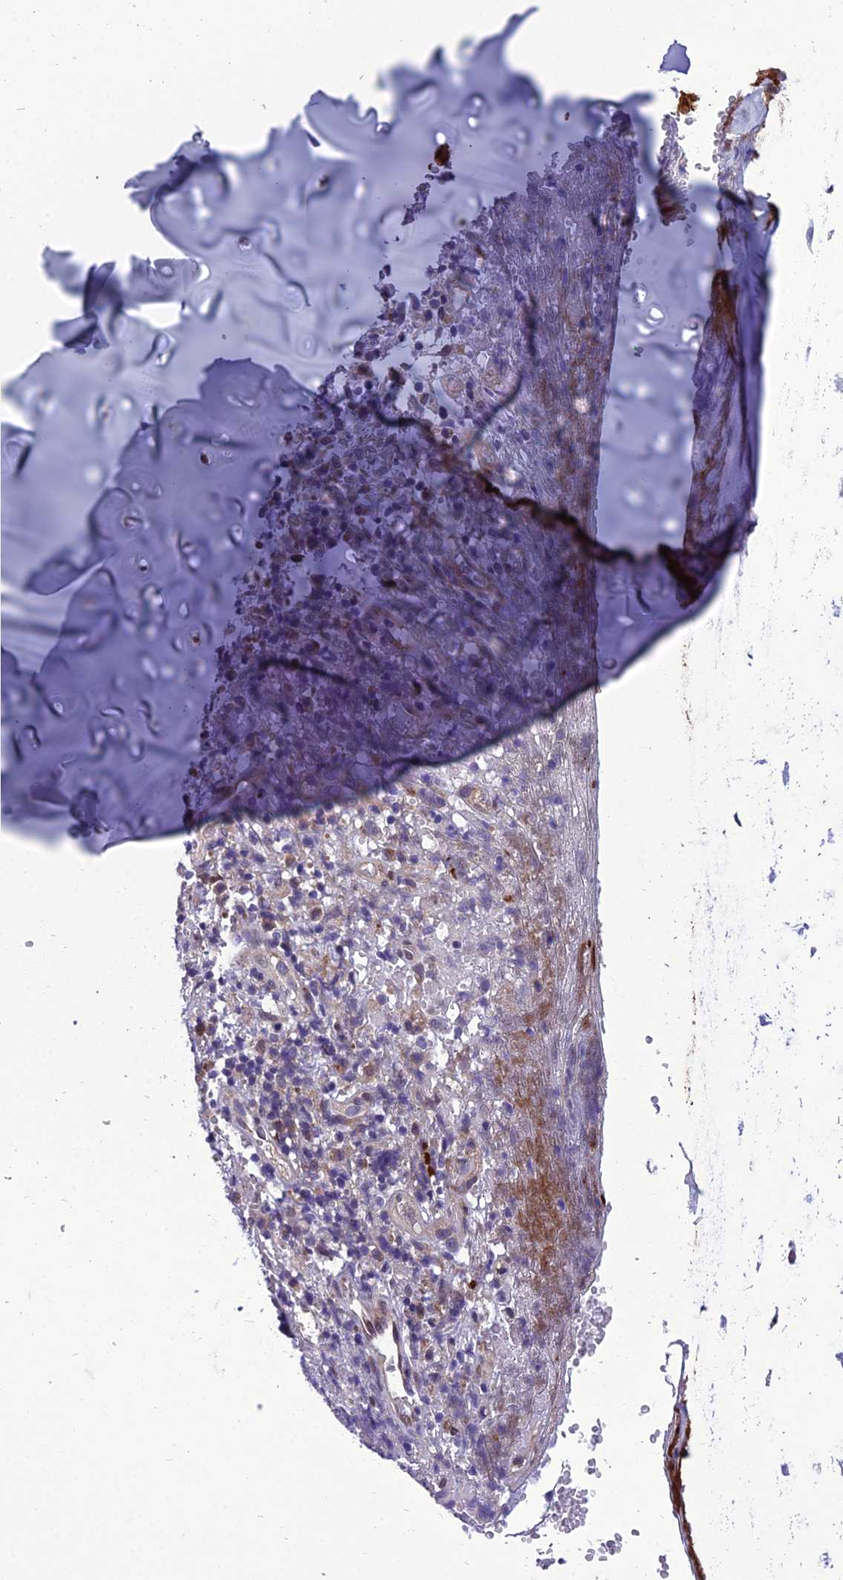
{"staining": {"intensity": "negative", "quantity": "none", "location": "none"}, "tissue": "soft tissue", "cell_type": "Chondrocytes", "image_type": "normal", "snomed": [{"axis": "morphology", "description": "Normal tissue, NOS"}, {"axis": "morphology", "description": "Basal cell carcinoma"}, {"axis": "topography", "description": "Cartilage tissue"}, {"axis": "topography", "description": "Nasopharynx"}, {"axis": "topography", "description": "Oral tissue"}], "caption": "DAB immunohistochemical staining of normal soft tissue demonstrates no significant staining in chondrocytes.", "gene": "GAB4", "patient": {"sex": "female", "age": 77}}